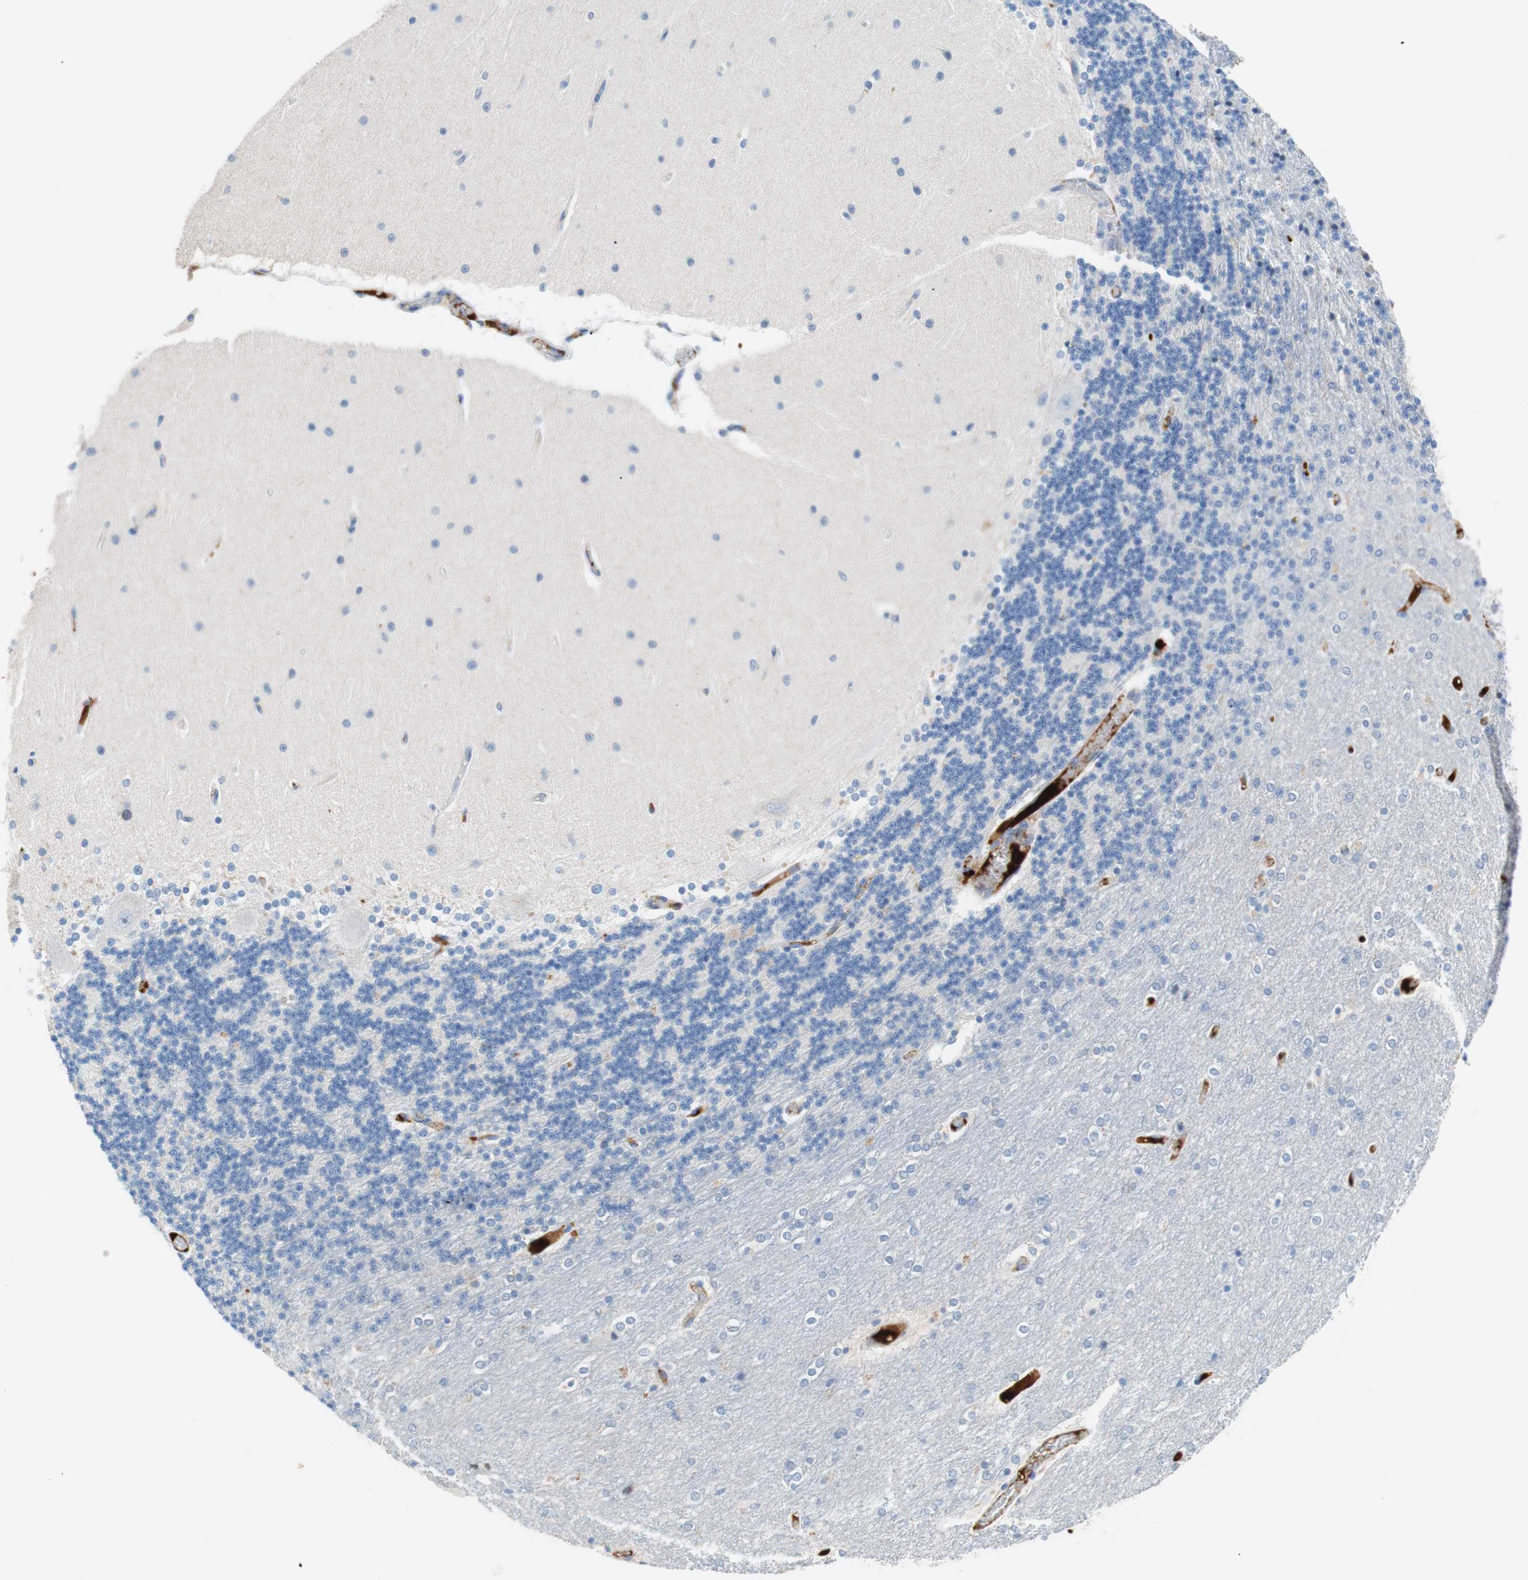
{"staining": {"intensity": "negative", "quantity": "none", "location": "none"}, "tissue": "cerebellum", "cell_type": "Cells in granular layer", "image_type": "normal", "snomed": [{"axis": "morphology", "description": "Normal tissue, NOS"}, {"axis": "topography", "description": "Cerebellum"}], "caption": "A micrograph of cerebellum stained for a protein displays no brown staining in cells in granular layer. The staining was performed using DAB (3,3'-diaminobenzidine) to visualize the protein expression in brown, while the nuclei were stained in blue with hematoxylin (Magnification: 20x).", "gene": "RBP4", "patient": {"sex": "female", "age": 54}}